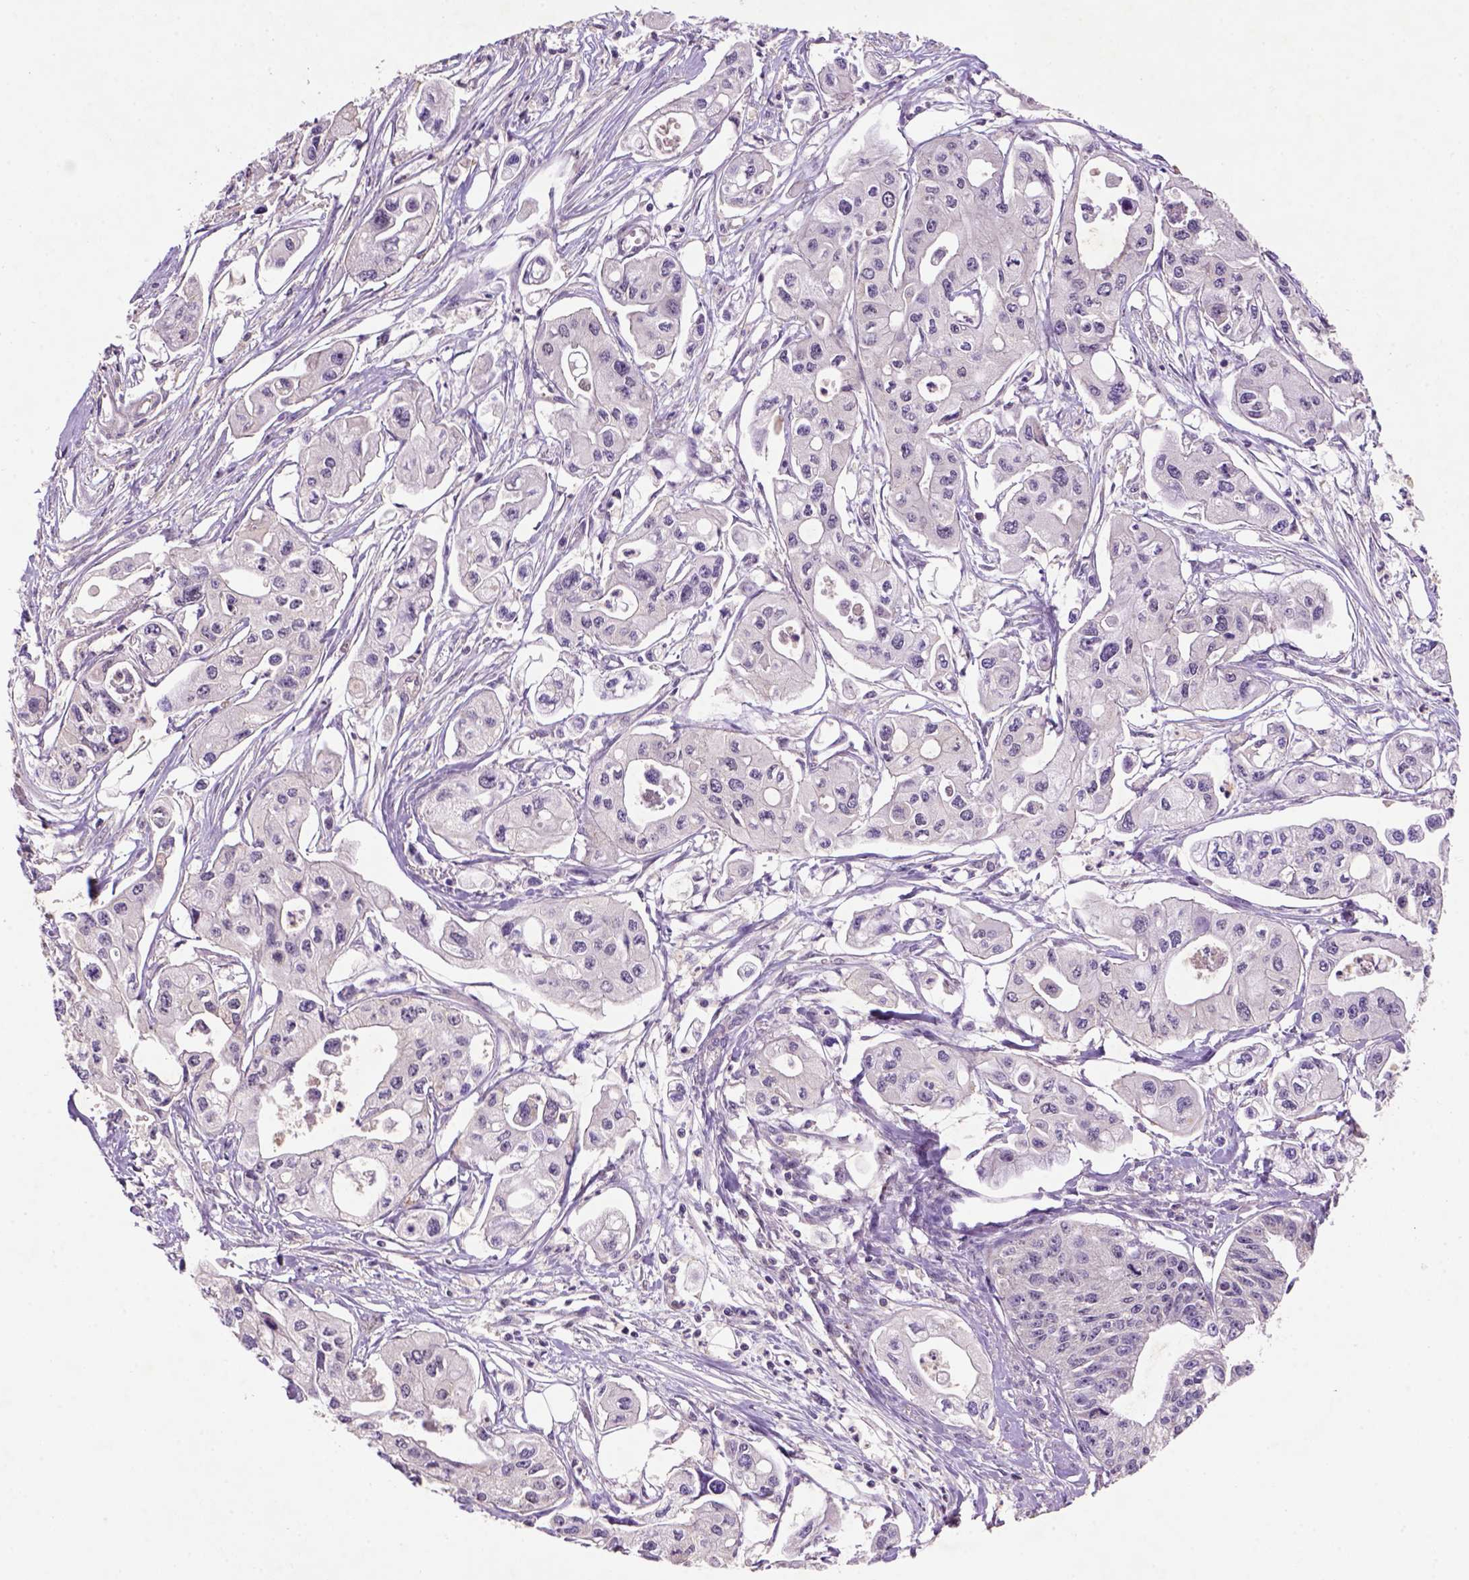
{"staining": {"intensity": "weak", "quantity": "25%-75%", "location": "cytoplasmic/membranous,nuclear"}, "tissue": "pancreatic cancer", "cell_type": "Tumor cells", "image_type": "cancer", "snomed": [{"axis": "morphology", "description": "Adenocarcinoma, NOS"}, {"axis": "topography", "description": "Pancreas"}], "caption": "Immunohistochemical staining of adenocarcinoma (pancreatic) exhibits weak cytoplasmic/membranous and nuclear protein positivity in about 25%-75% of tumor cells.", "gene": "SCML4", "patient": {"sex": "male", "age": 70}}